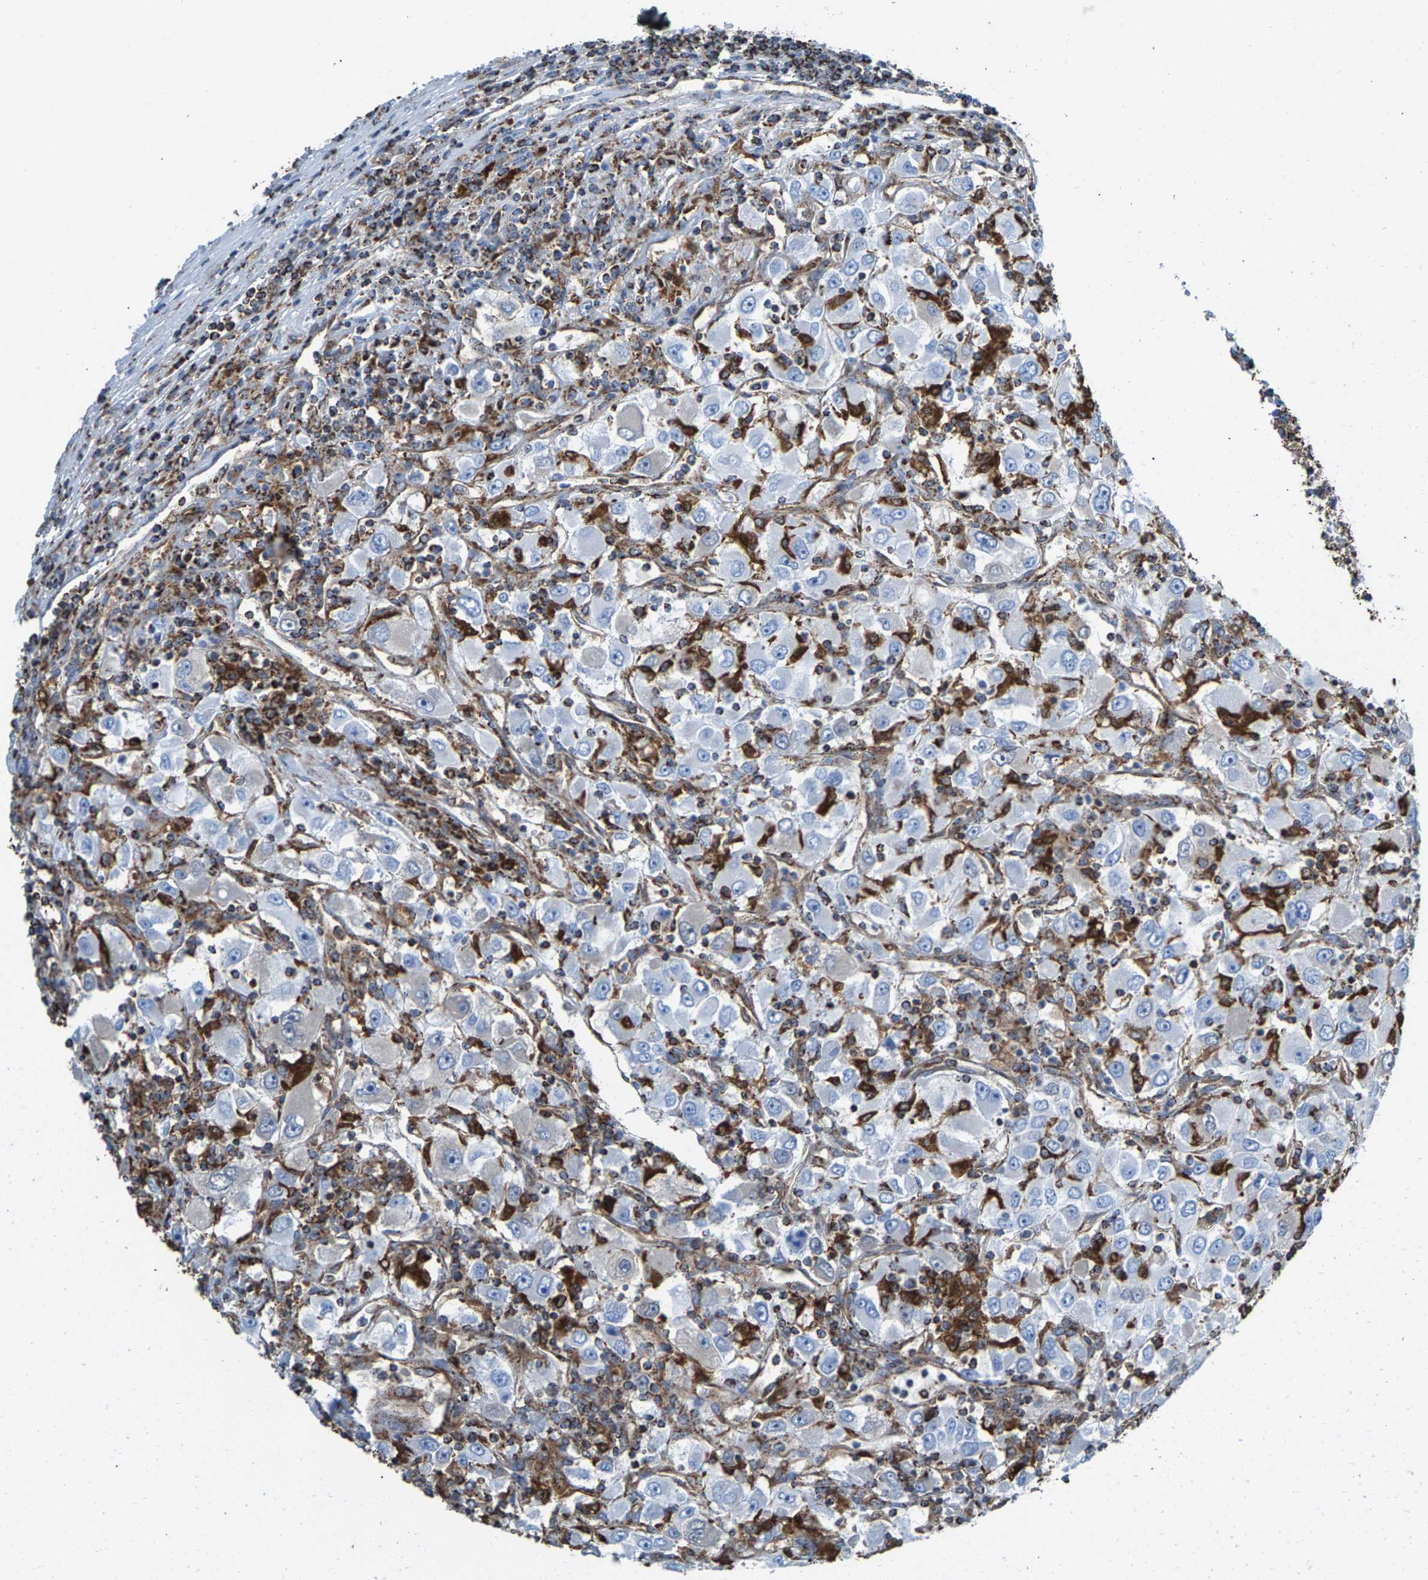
{"staining": {"intensity": "negative", "quantity": "none", "location": "none"}, "tissue": "renal cancer", "cell_type": "Tumor cells", "image_type": "cancer", "snomed": [{"axis": "morphology", "description": "Adenocarcinoma, NOS"}, {"axis": "topography", "description": "Kidney"}], "caption": "An immunohistochemistry (IHC) histopathology image of adenocarcinoma (renal) is shown. There is no staining in tumor cells of adenocarcinoma (renal).", "gene": "ECHS1", "patient": {"sex": "female", "age": 52}}